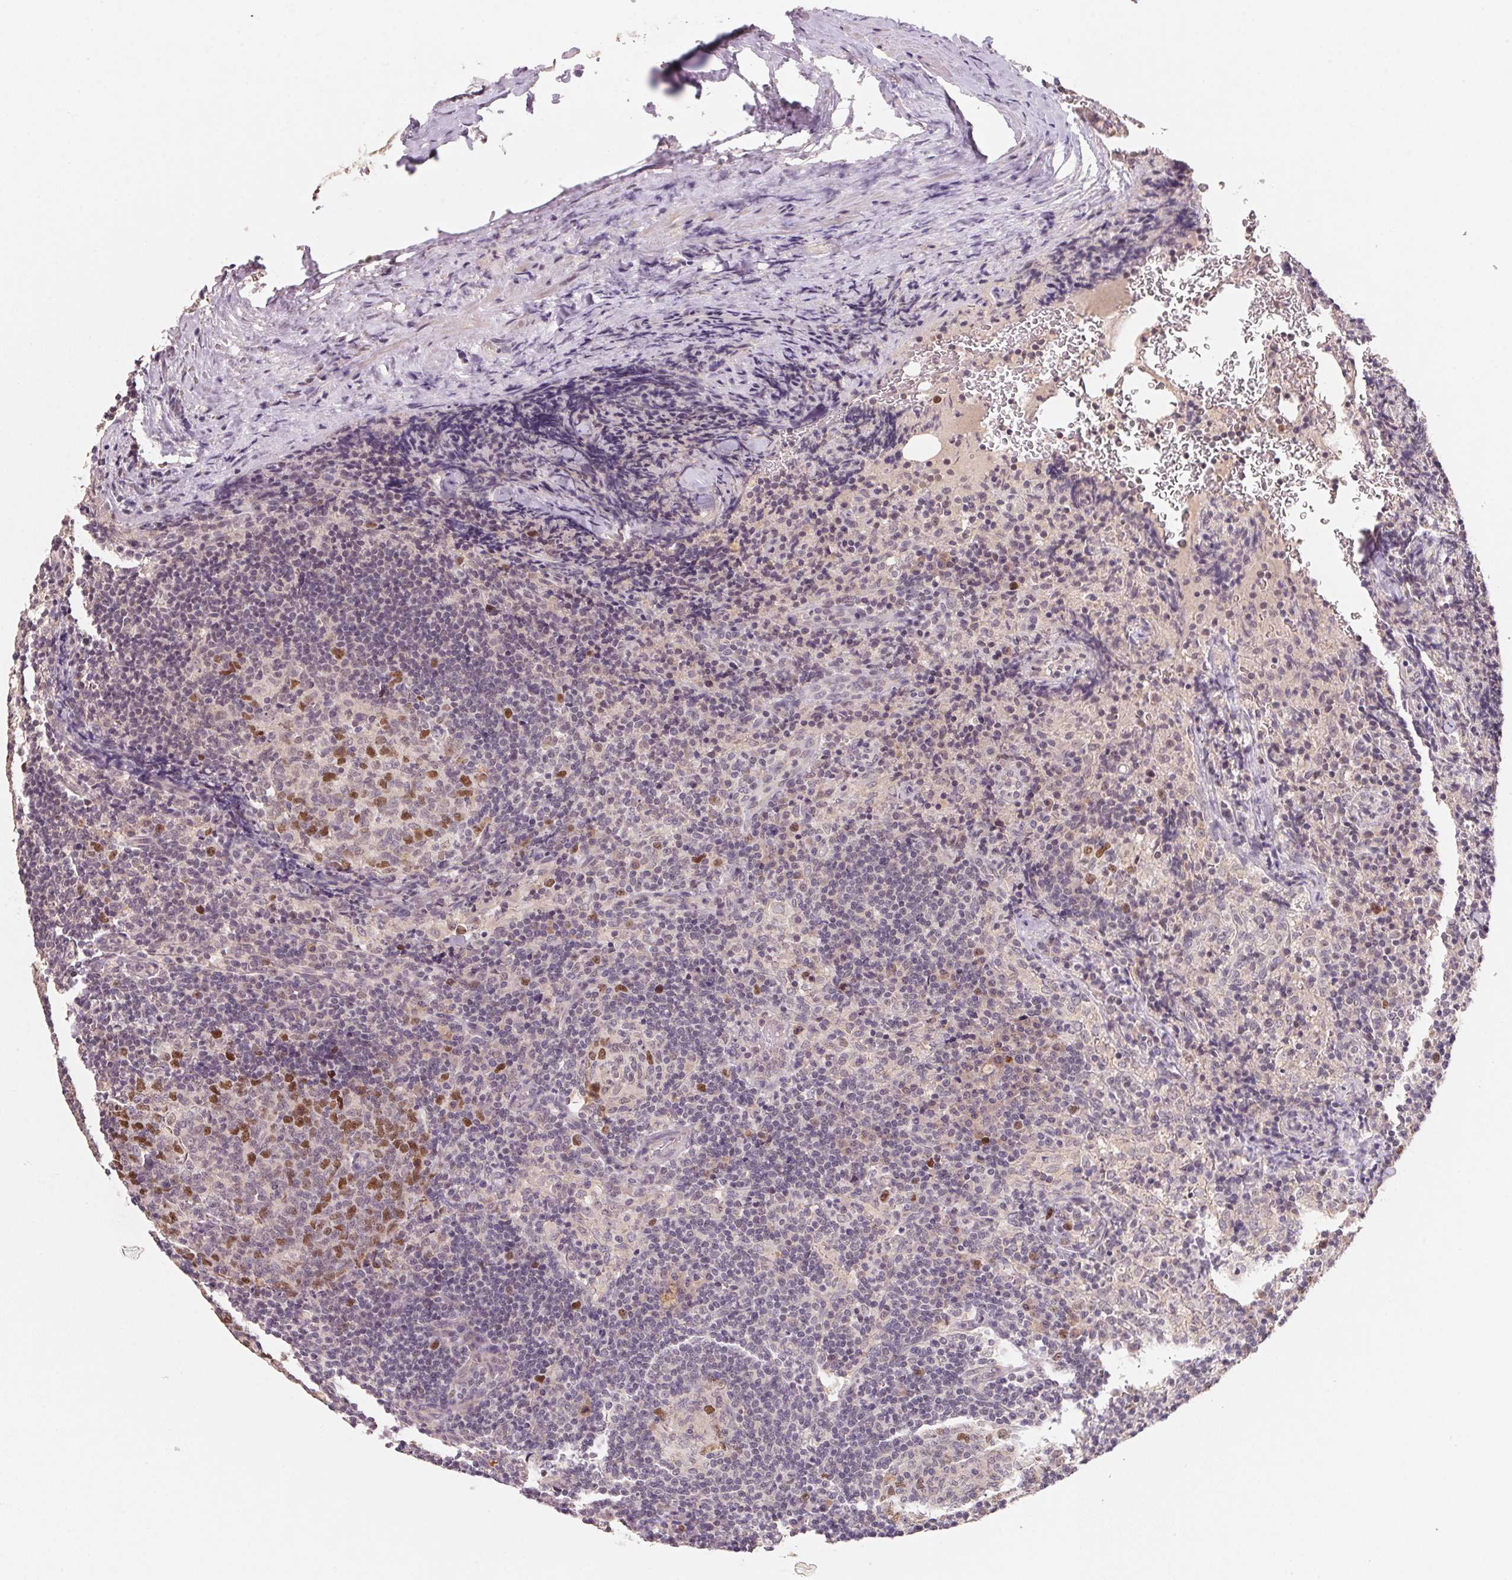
{"staining": {"intensity": "moderate", "quantity": "<25%", "location": "nuclear"}, "tissue": "lymph node", "cell_type": "Germinal center cells", "image_type": "normal", "snomed": [{"axis": "morphology", "description": "Normal tissue, NOS"}, {"axis": "topography", "description": "Lymph node"}], "caption": "Approximately <25% of germinal center cells in benign lymph node demonstrate moderate nuclear protein expression as visualized by brown immunohistochemical staining.", "gene": "KIFC1", "patient": {"sex": "male", "age": 67}}